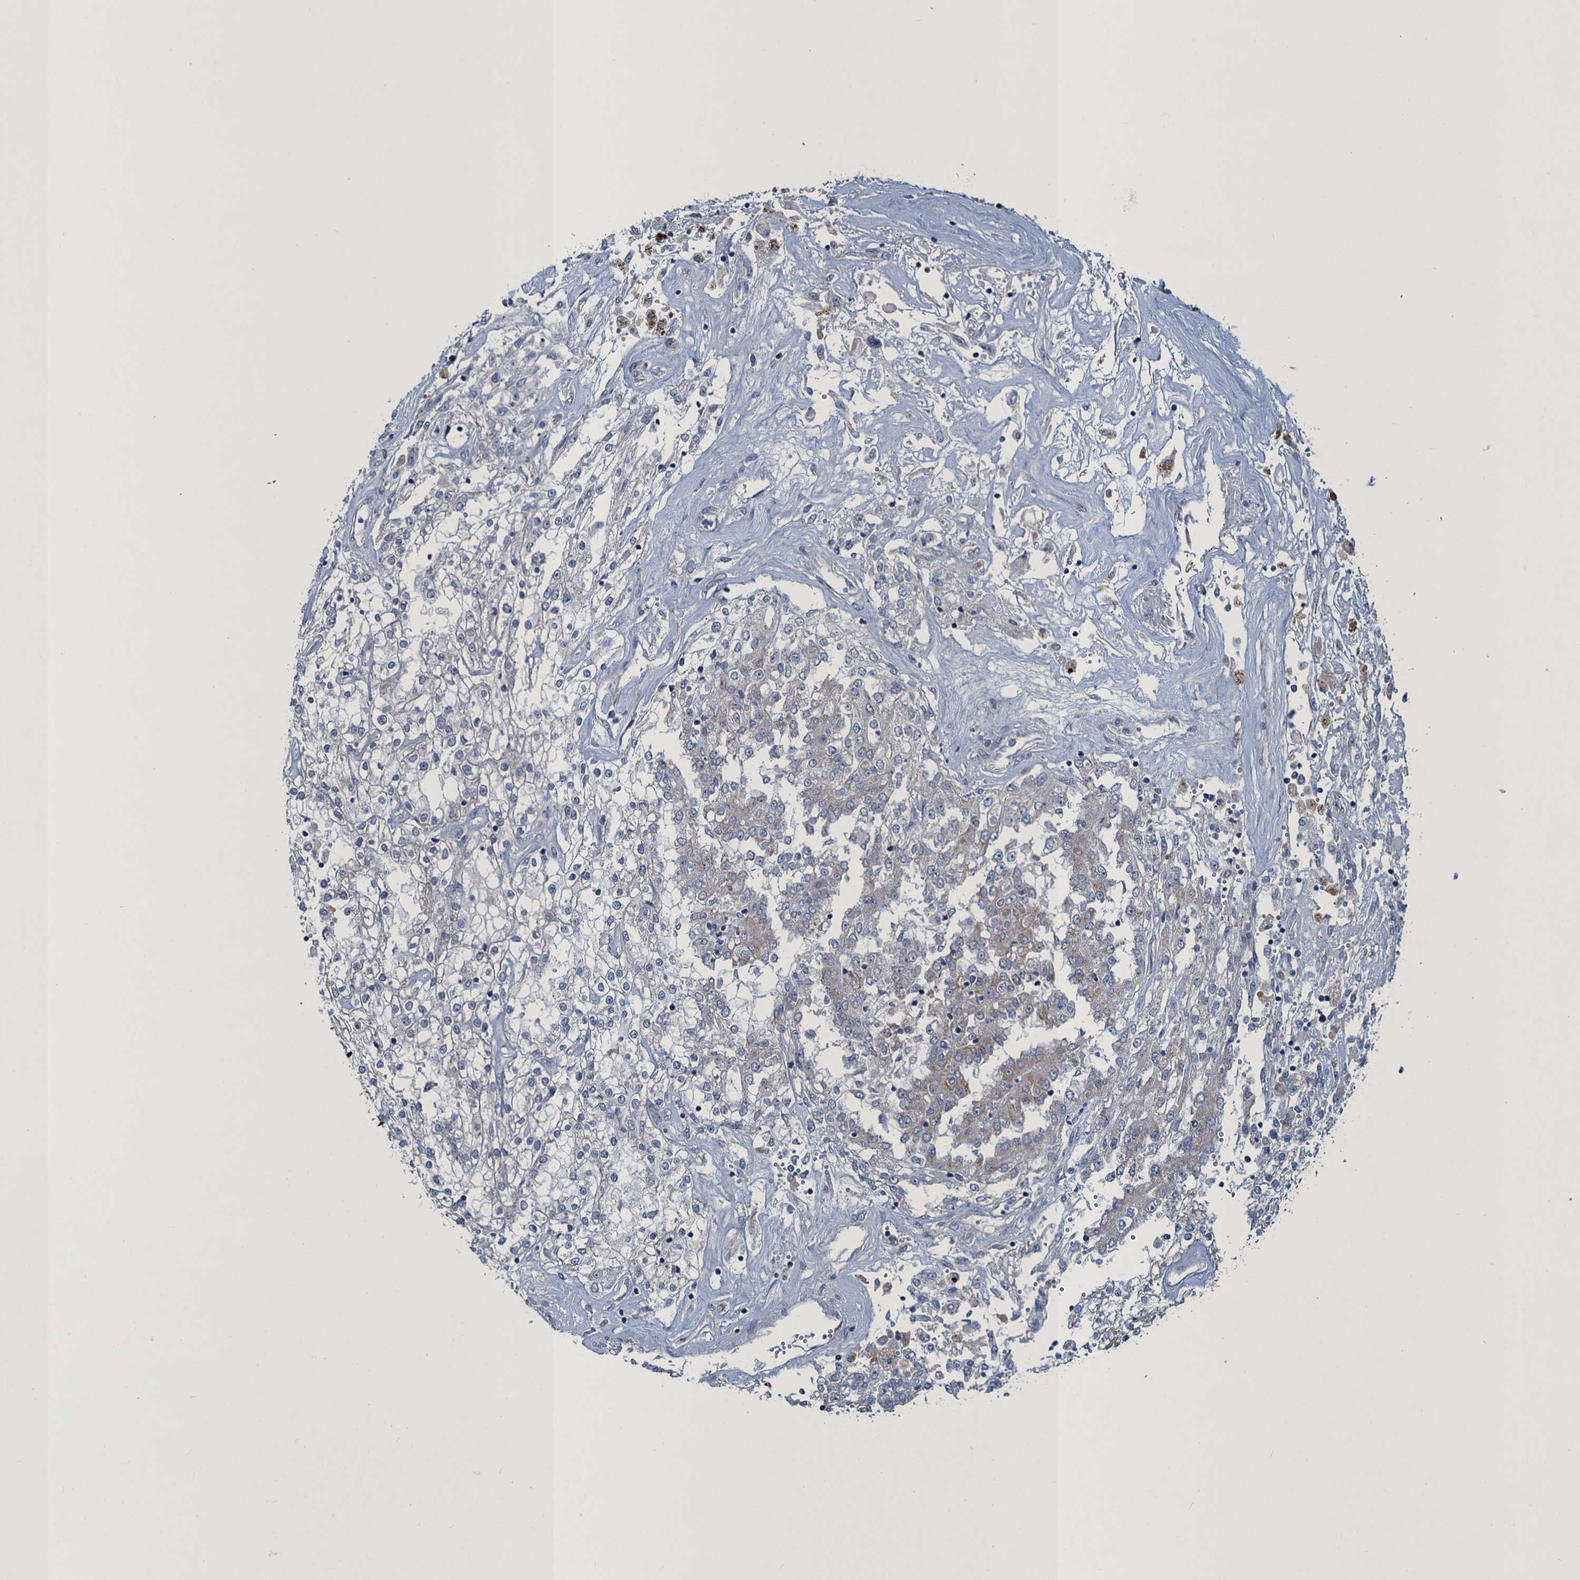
{"staining": {"intensity": "moderate", "quantity": "<25%", "location": "cytoplasmic/membranous"}, "tissue": "renal cancer", "cell_type": "Tumor cells", "image_type": "cancer", "snomed": [{"axis": "morphology", "description": "Adenocarcinoma, NOS"}, {"axis": "topography", "description": "Kidney"}], "caption": "Renal cancer (adenocarcinoma) stained for a protein (brown) exhibits moderate cytoplasmic/membranous positive expression in about <25% of tumor cells.", "gene": "ATOSA", "patient": {"sex": "female", "age": 52}}